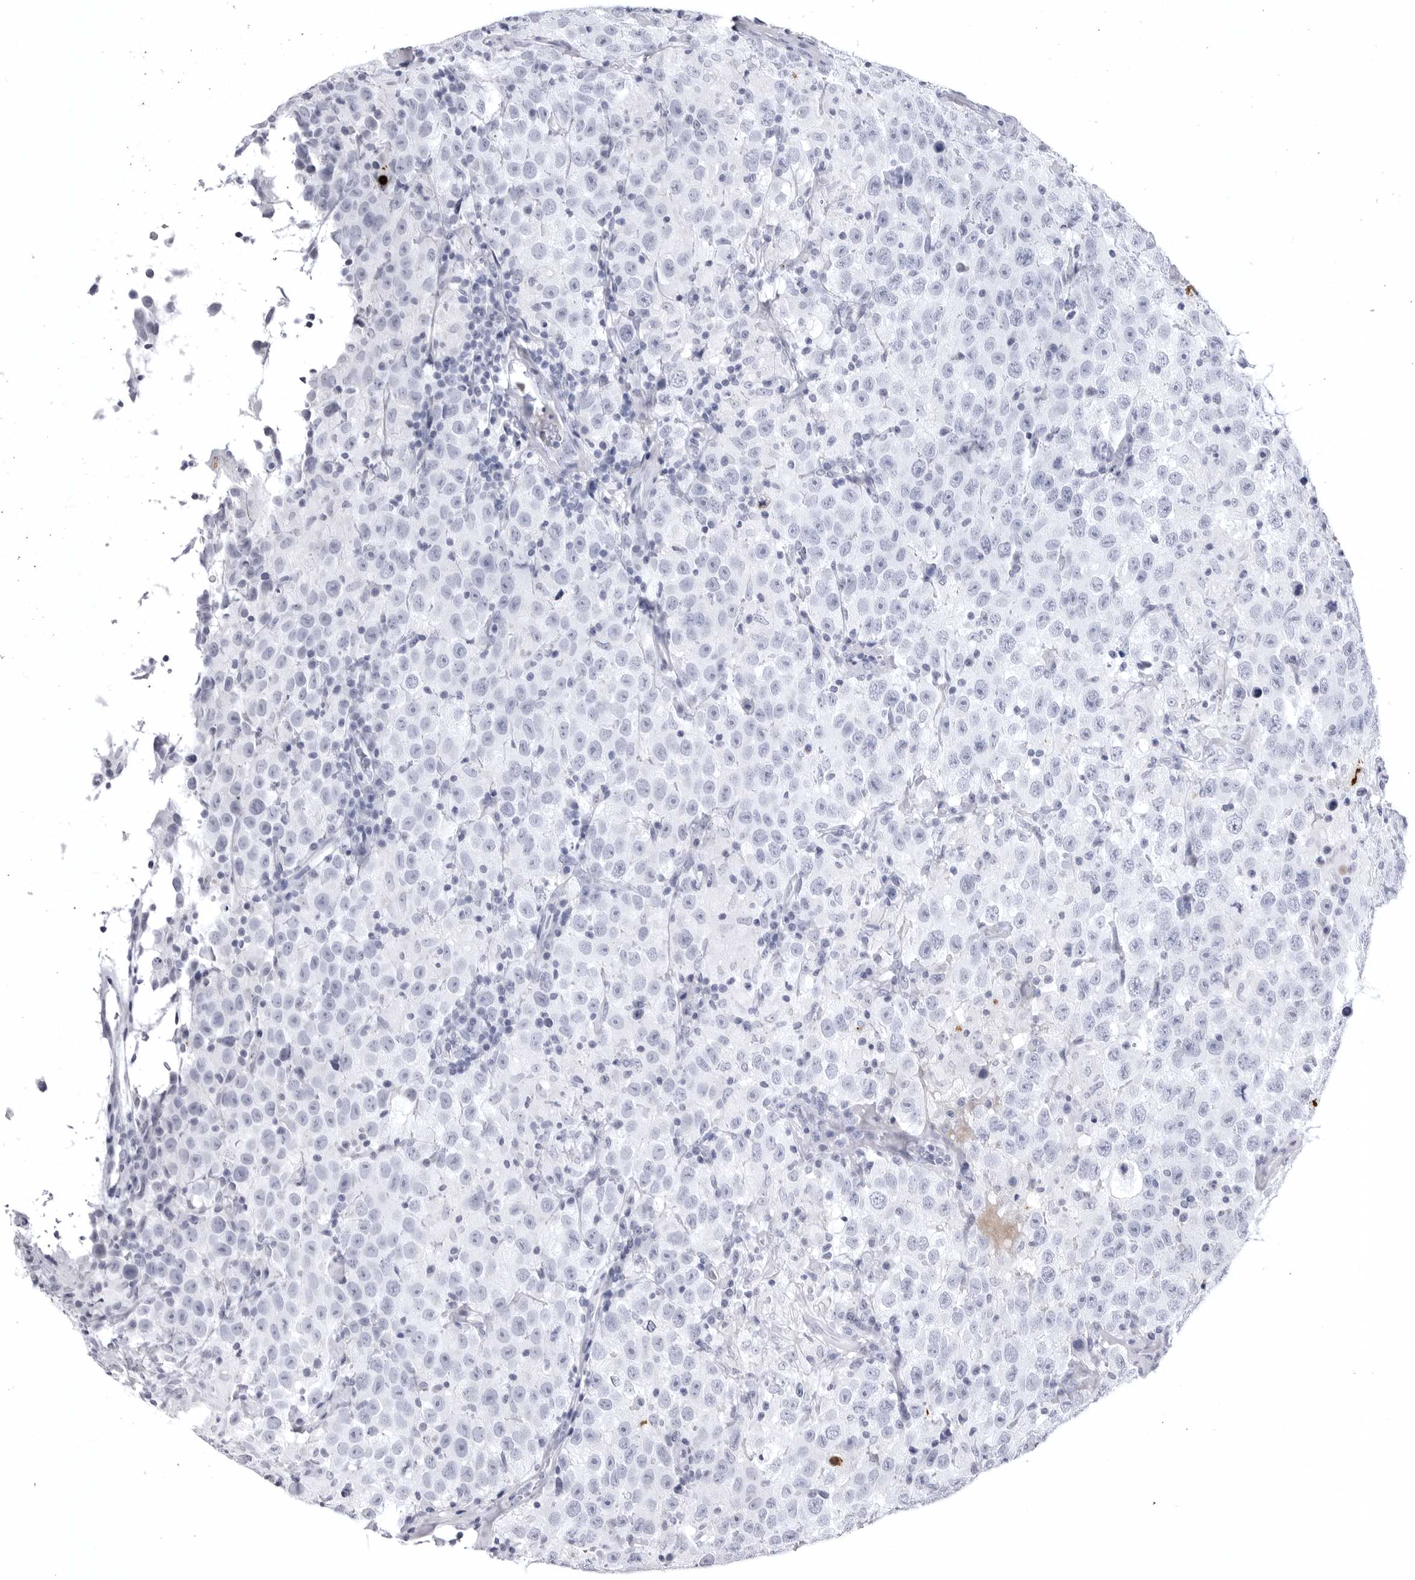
{"staining": {"intensity": "negative", "quantity": "none", "location": "none"}, "tissue": "testis cancer", "cell_type": "Tumor cells", "image_type": "cancer", "snomed": [{"axis": "morphology", "description": "Seminoma, NOS"}, {"axis": "topography", "description": "Testis"}], "caption": "Testis cancer was stained to show a protein in brown. There is no significant positivity in tumor cells.", "gene": "COL26A1", "patient": {"sex": "male", "age": 41}}